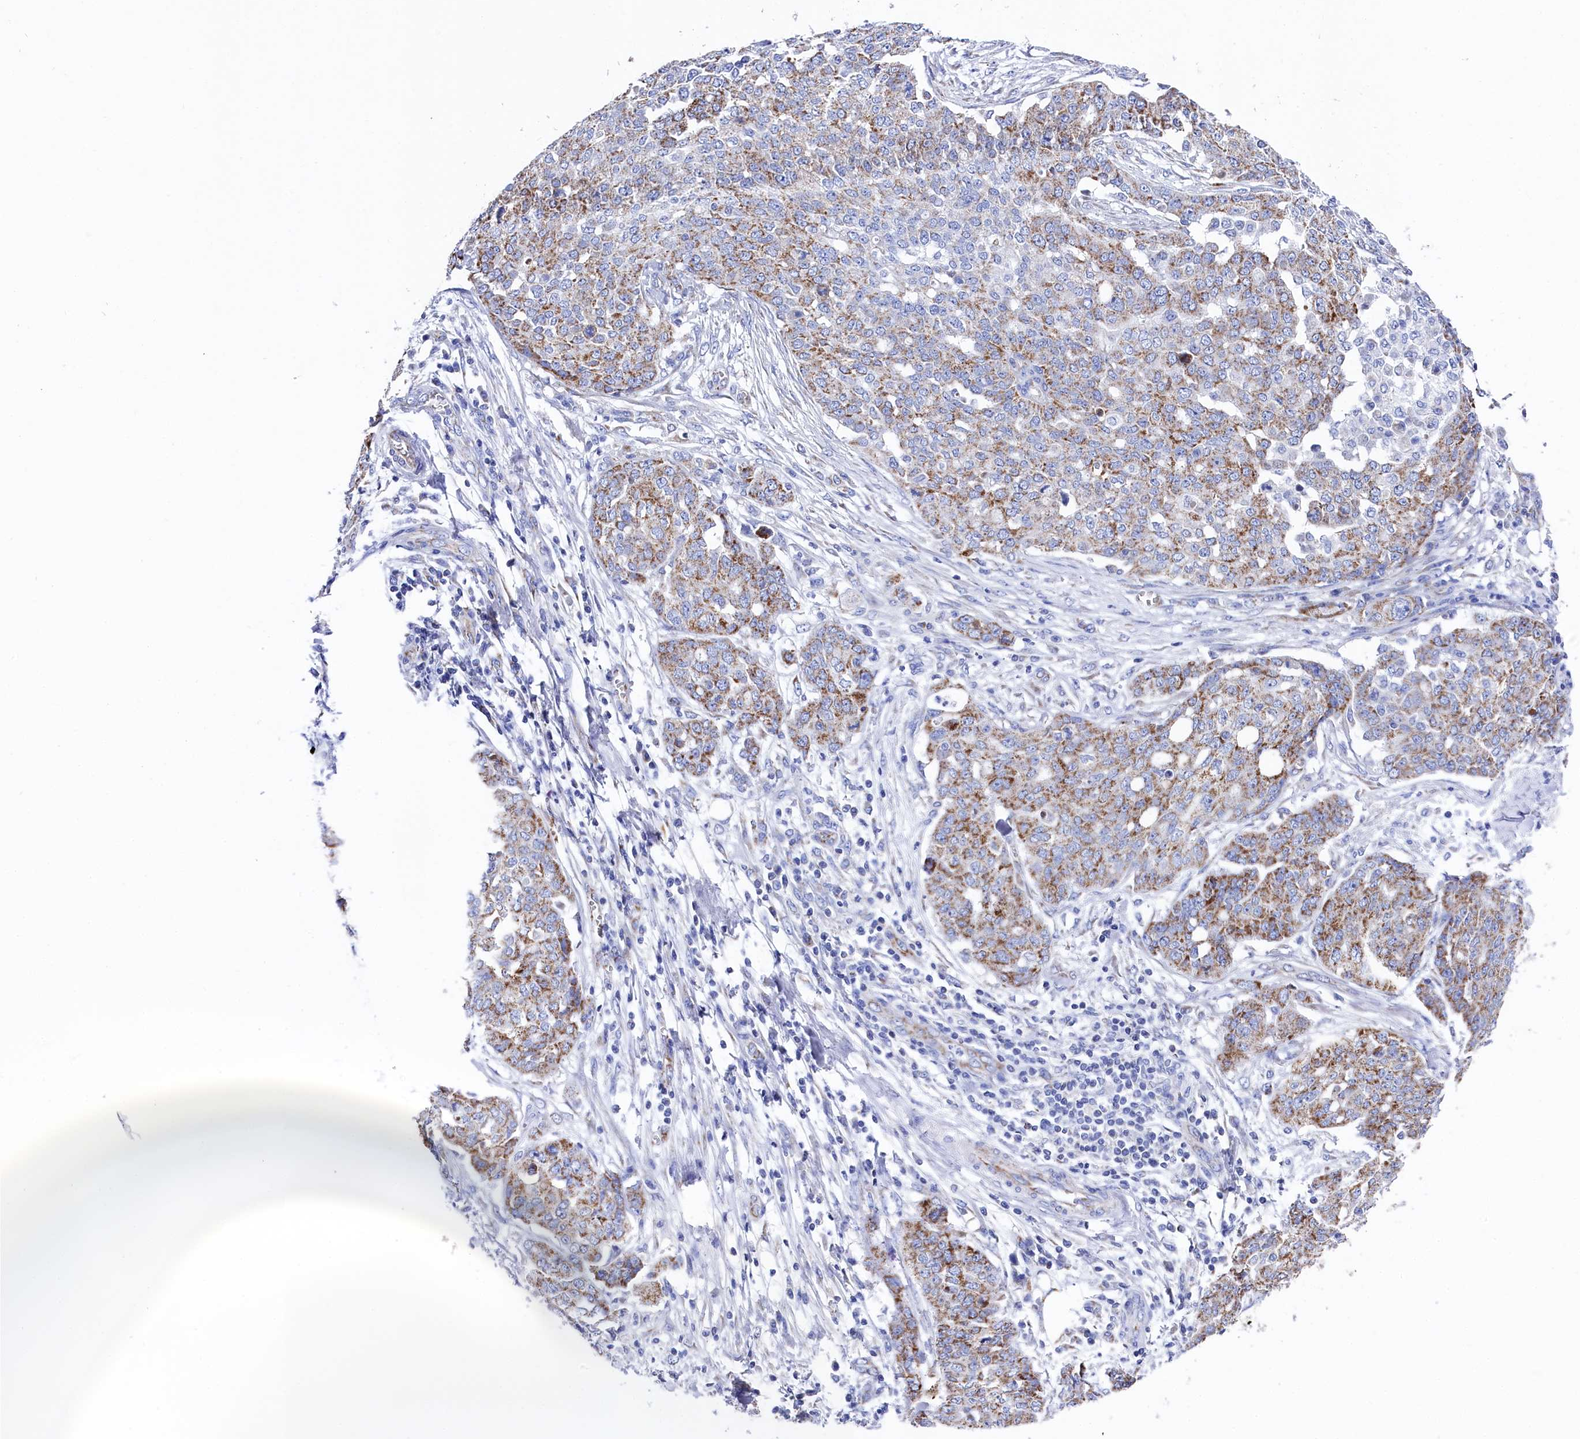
{"staining": {"intensity": "moderate", "quantity": "25%-75%", "location": "cytoplasmic/membranous"}, "tissue": "ovarian cancer", "cell_type": "Tumor cells", "image_type": "cancer", "snomed": [{"axis": "morphology", "description": "Cystadenocarcinoma, serous, NOS"}, {"axis": "topography", "description": "Soft tissue"}, {"axis": "topography", "description": "Ovary"}], "caption": "Immunohistochemistry micrograph of neoplastic tissue: ovarian cancer stained using immunohistochemistry shows medium levels of moderate protein expression localized specifically in the cytoplasmic/membranous of tumor cells, appearing as a cytoplasmic/membranous brown color.", "gene": "MMAB", "patient": {"sex": "female", "age": 57}}